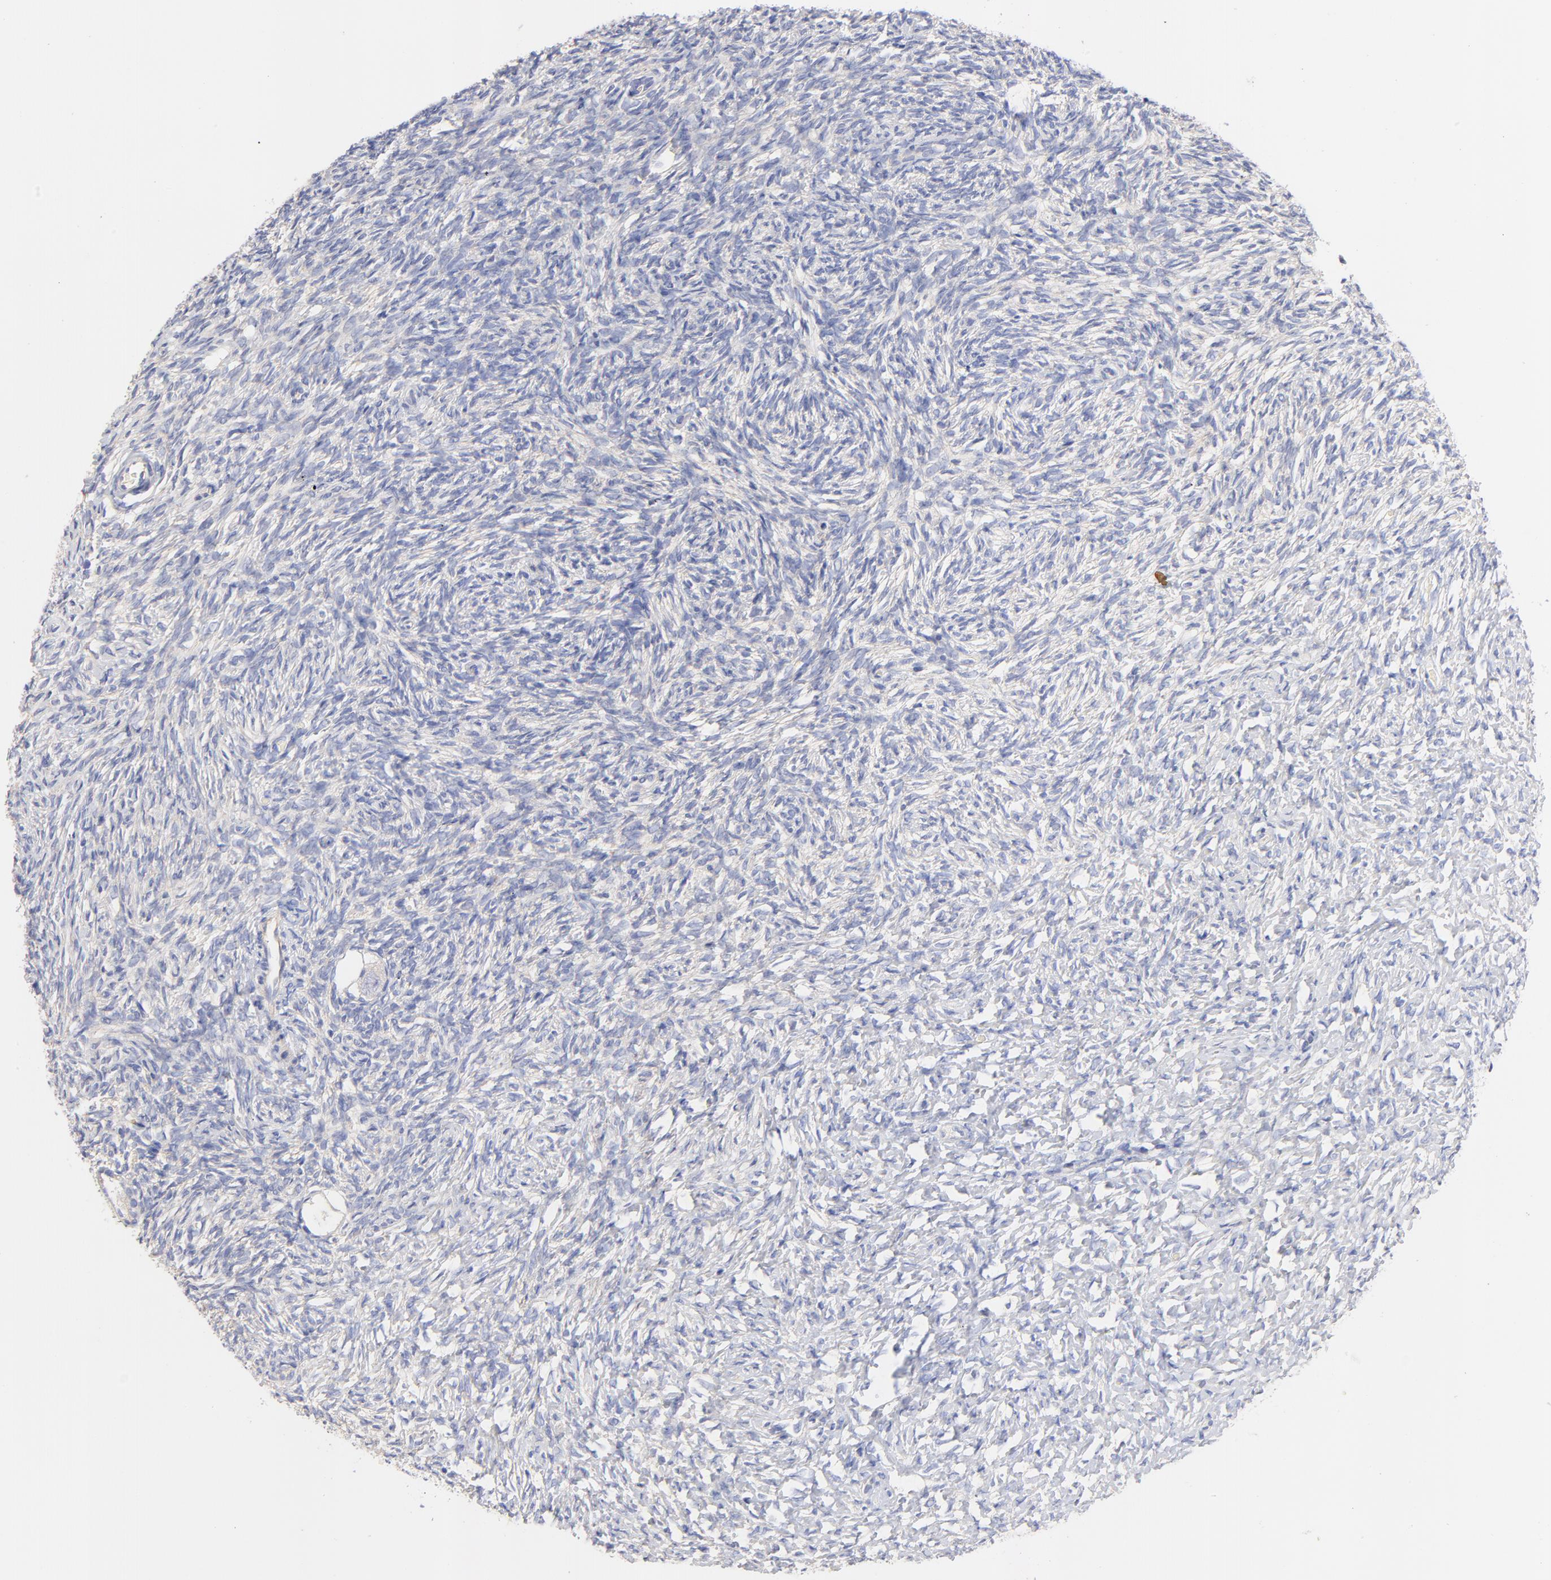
{"staining": {"intensity": "negative", "quantity": "none", "location": "none"}, "tissue": "ovary", "cell_type": "Follicle cells", "image_type": "normal", "snomed": [{"axis": "morphology", "description": "Normal tissue, NOS"}, {"axis": "topography", "description": "Ovary"}], "caption": "Immunohistochemistry of normal human ovary exhibits no staining in follicle cells. Brightfield microscopy of IHC stained with DAB (3,3'-diaminobenzidine) (brown) and hematoxylin (blue), captured at high magnification.", "gene": "HS3ST1", "patient": {"sex": "female", "age": 35}}